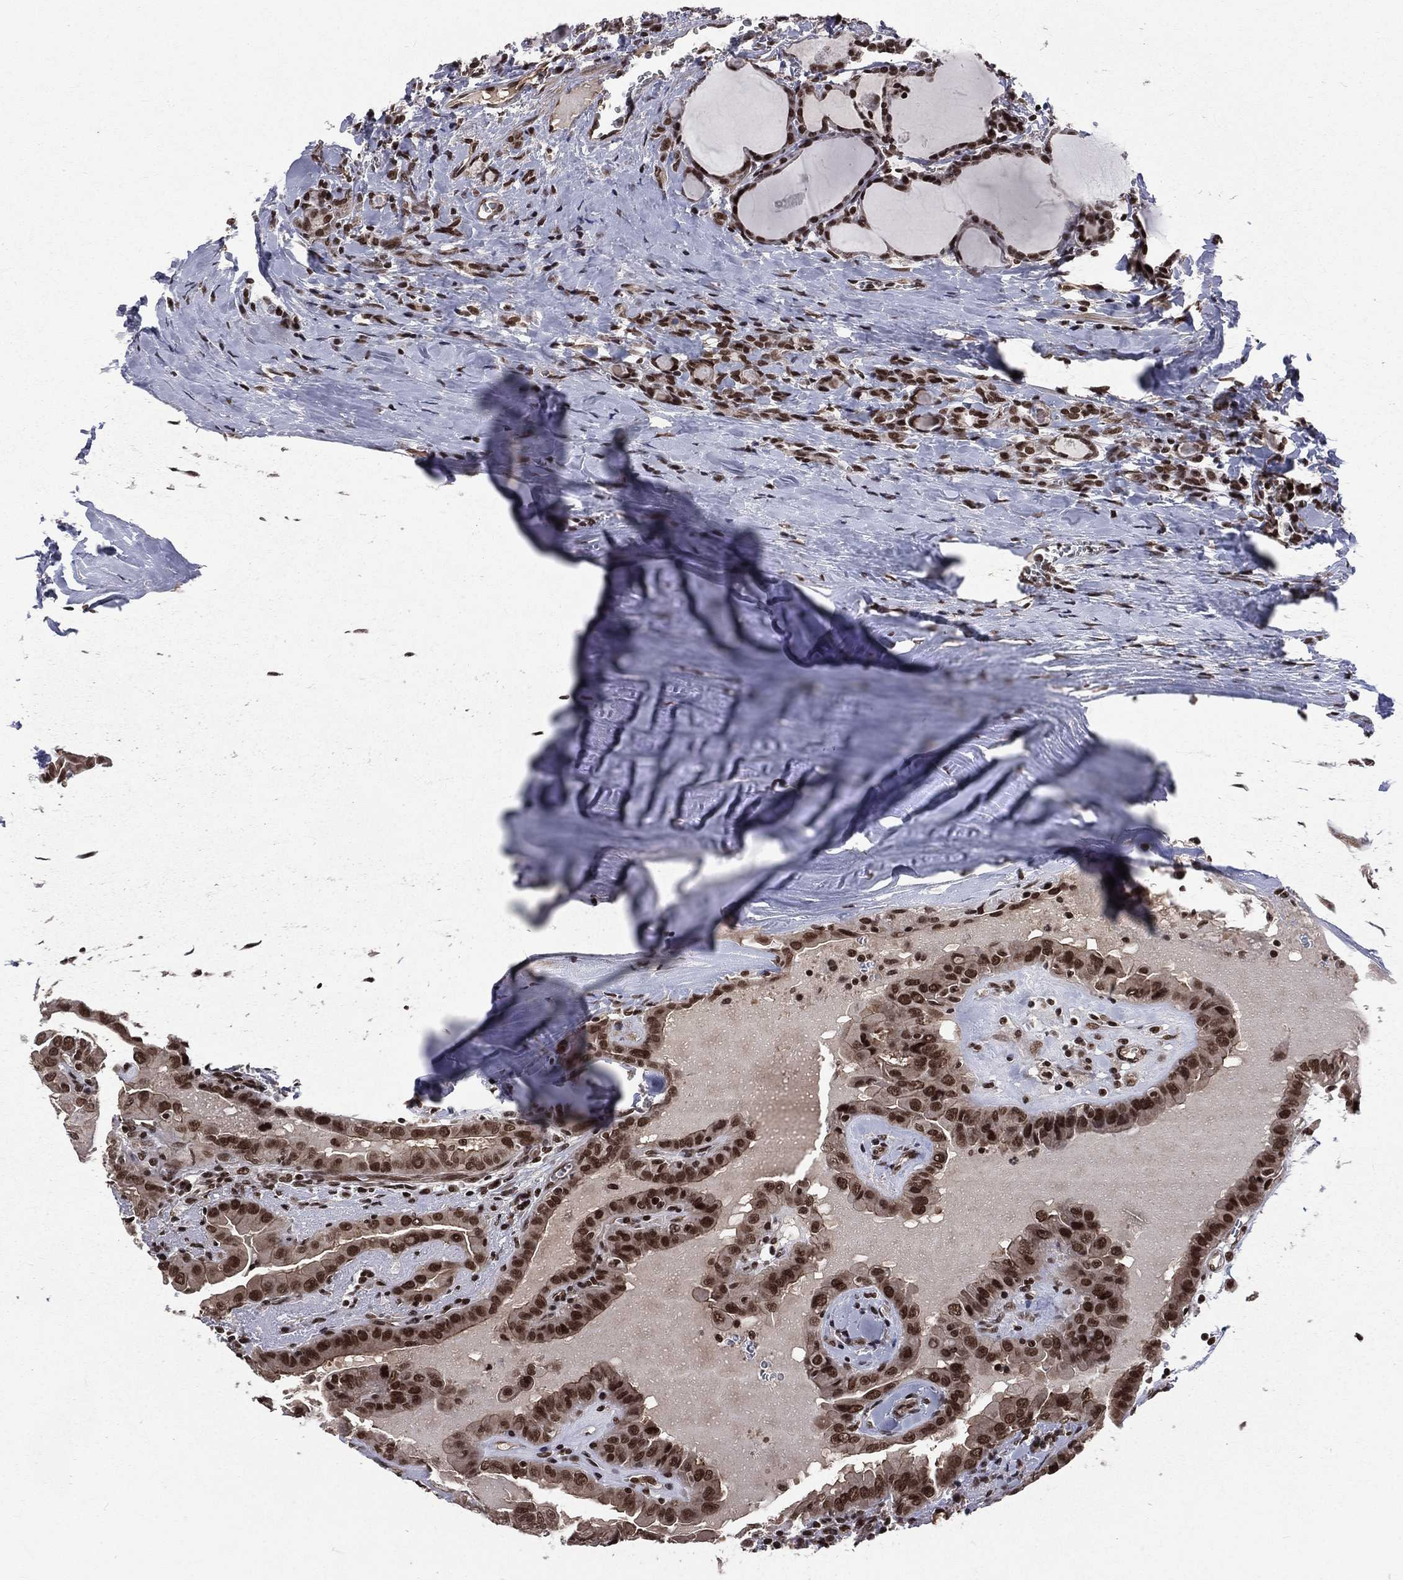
{"staining": {"intensity": "strong", "quantity": ">75%", "location": "nuclear"}, "tissue": "thyroid cancer", "cell_type": "Tumor cells", "image_type": "cancer", "snomed": [{"axis": "morphology", "description": "Papillary adenocarcinoma, NOS"}, {"axis": "topography", "description": "Thyroid gland"}], "caption": "A histopathology image showing strong nuclear positivity in approximately >75% of tumor cells in papillary adenocarcinoma (thyroid), as visualized by brown immunohistochemical staining.", "gene": "SMC3", "patient": {"sex": "female", "age": 37}}